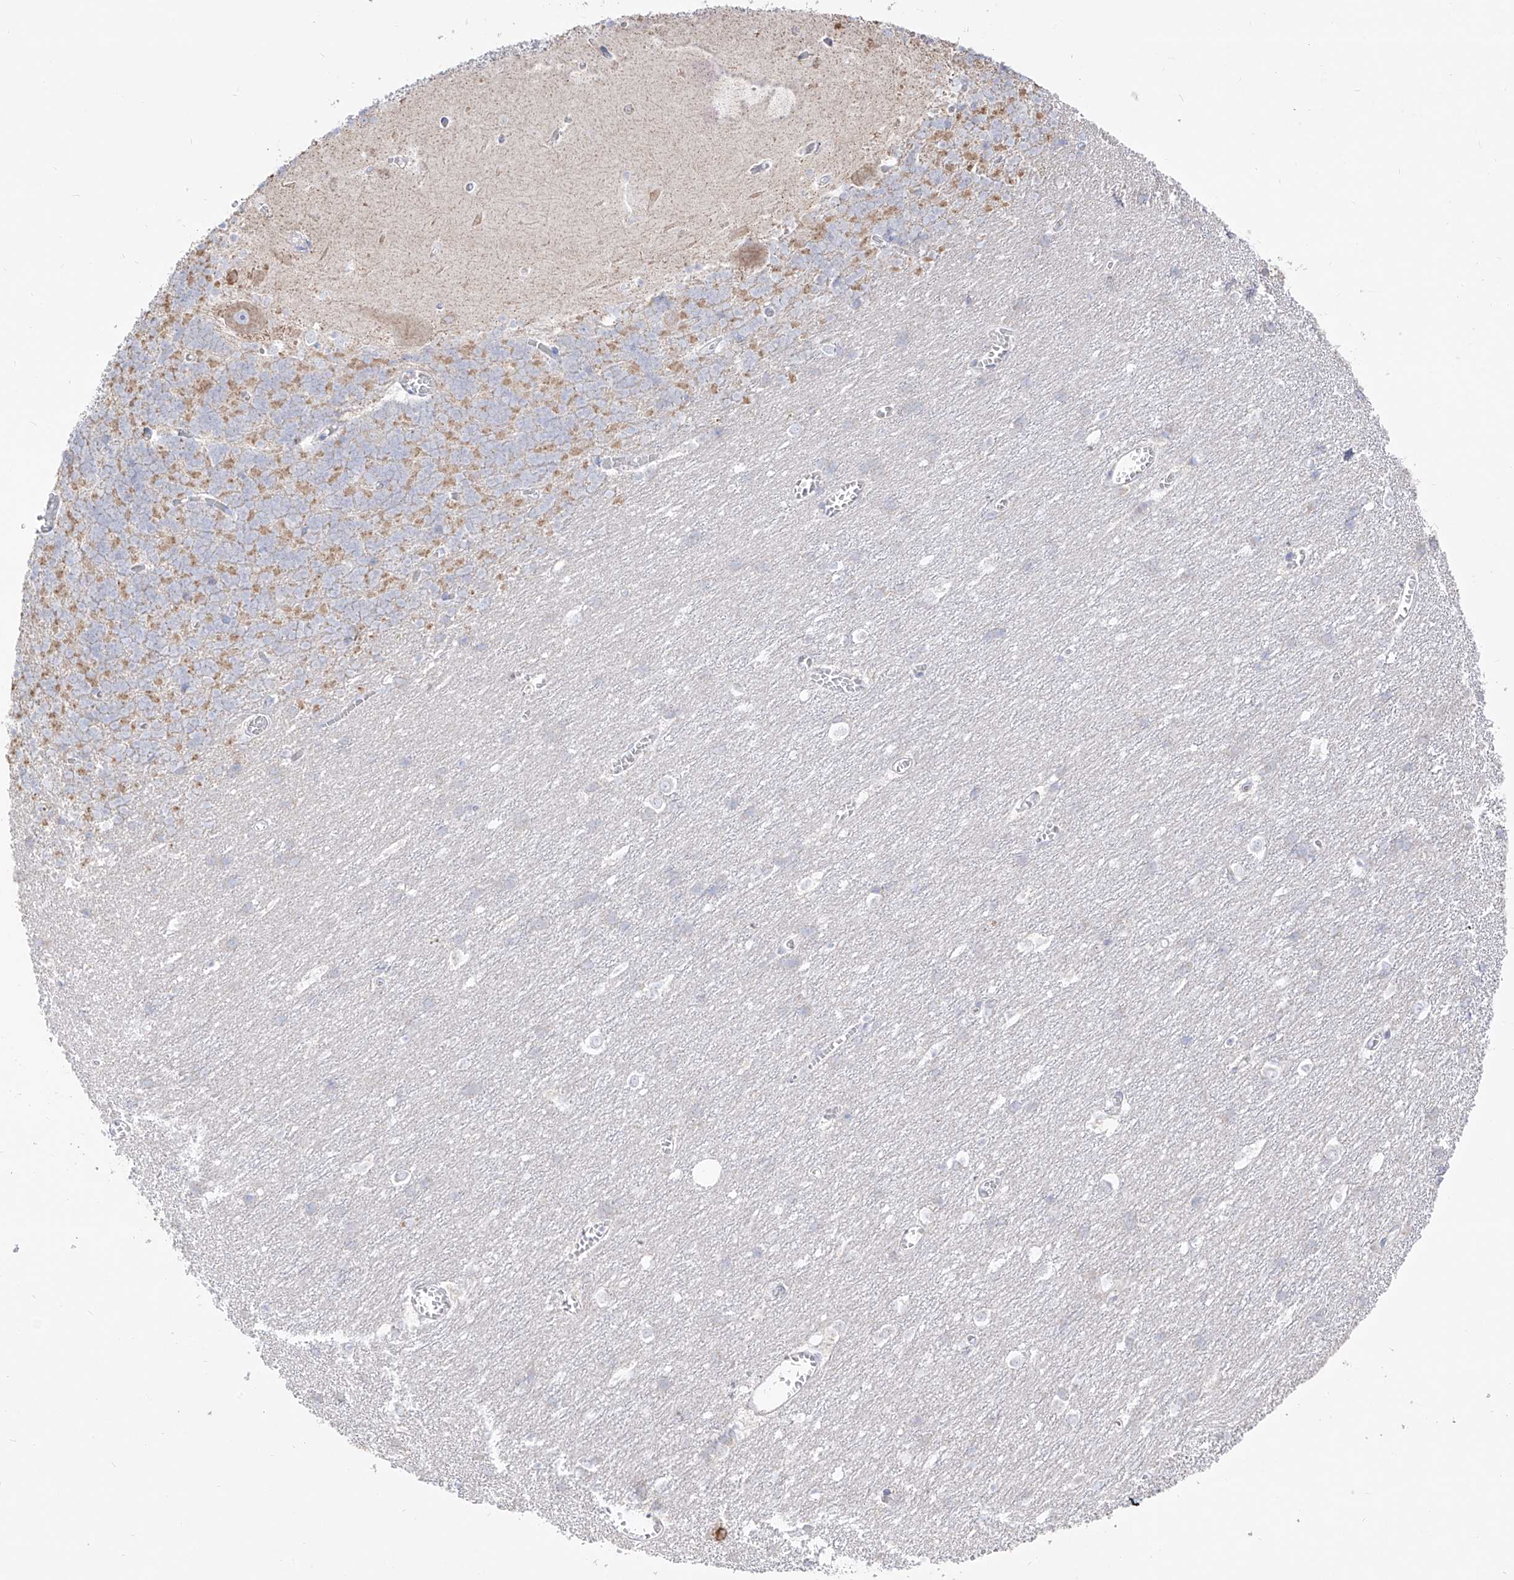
{"staining": {"intensity": "moderate", "quantity": "<25%", "location": "cytoplasmic/membranous"}, "tissue": "cerebellum", "cell_type": "Cells in granular layer", "image_type": "normal", "snomed": [{"axis": "morphology", "description": "Normal tissue, NOS"}, {"axis": "topography", "description": "Cerebellum"}], "caption": "Approximately <25% of cells in granular layer in normal human cerebellum reveal moderate cytoplasmic/membranous protein expression as visualized by brown immunohistochemical staining.", "gene": "RCHY1", "patient": {"sex": "male", "age": 37}}